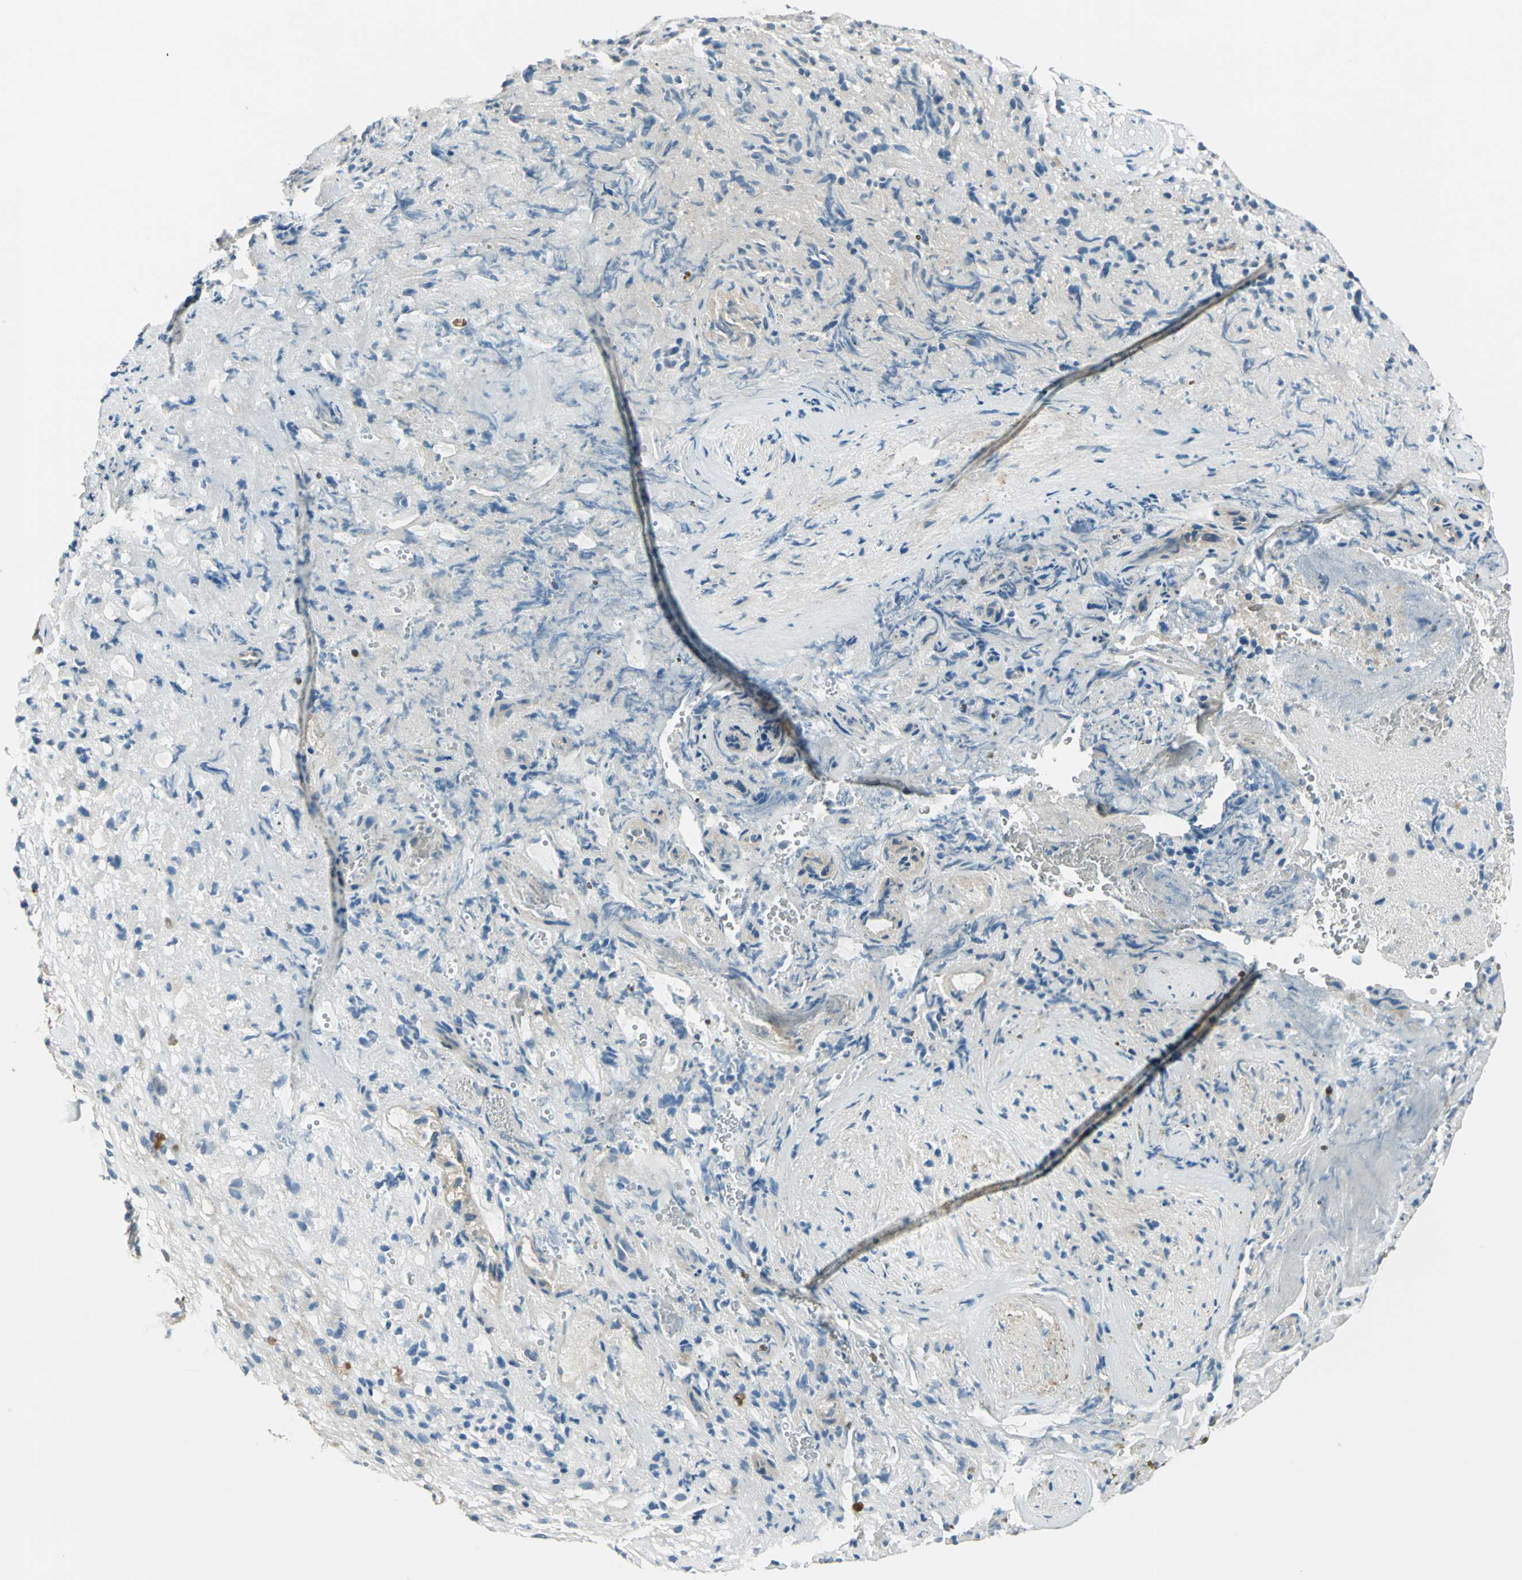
{"staining": {"intensity": "negative", "quantity": "none", "location": "none"}, "tissue": "glioma", "cell_type": "Tumor cells", "image_type": "cancer", "snomed": [{"axis": "morphology", "description": "Normal tissue, NOS"}, {"axis": "morphology", "description": "Glioma, malignant, High grade"}, {"axis": "topography", "description": "Cerebral cortex"}], "caption": "An image of human glioma is negative for staining in tumor cells.", "gene": "CDC42EP1", "patient": {"sex": "male", "age": 75}}